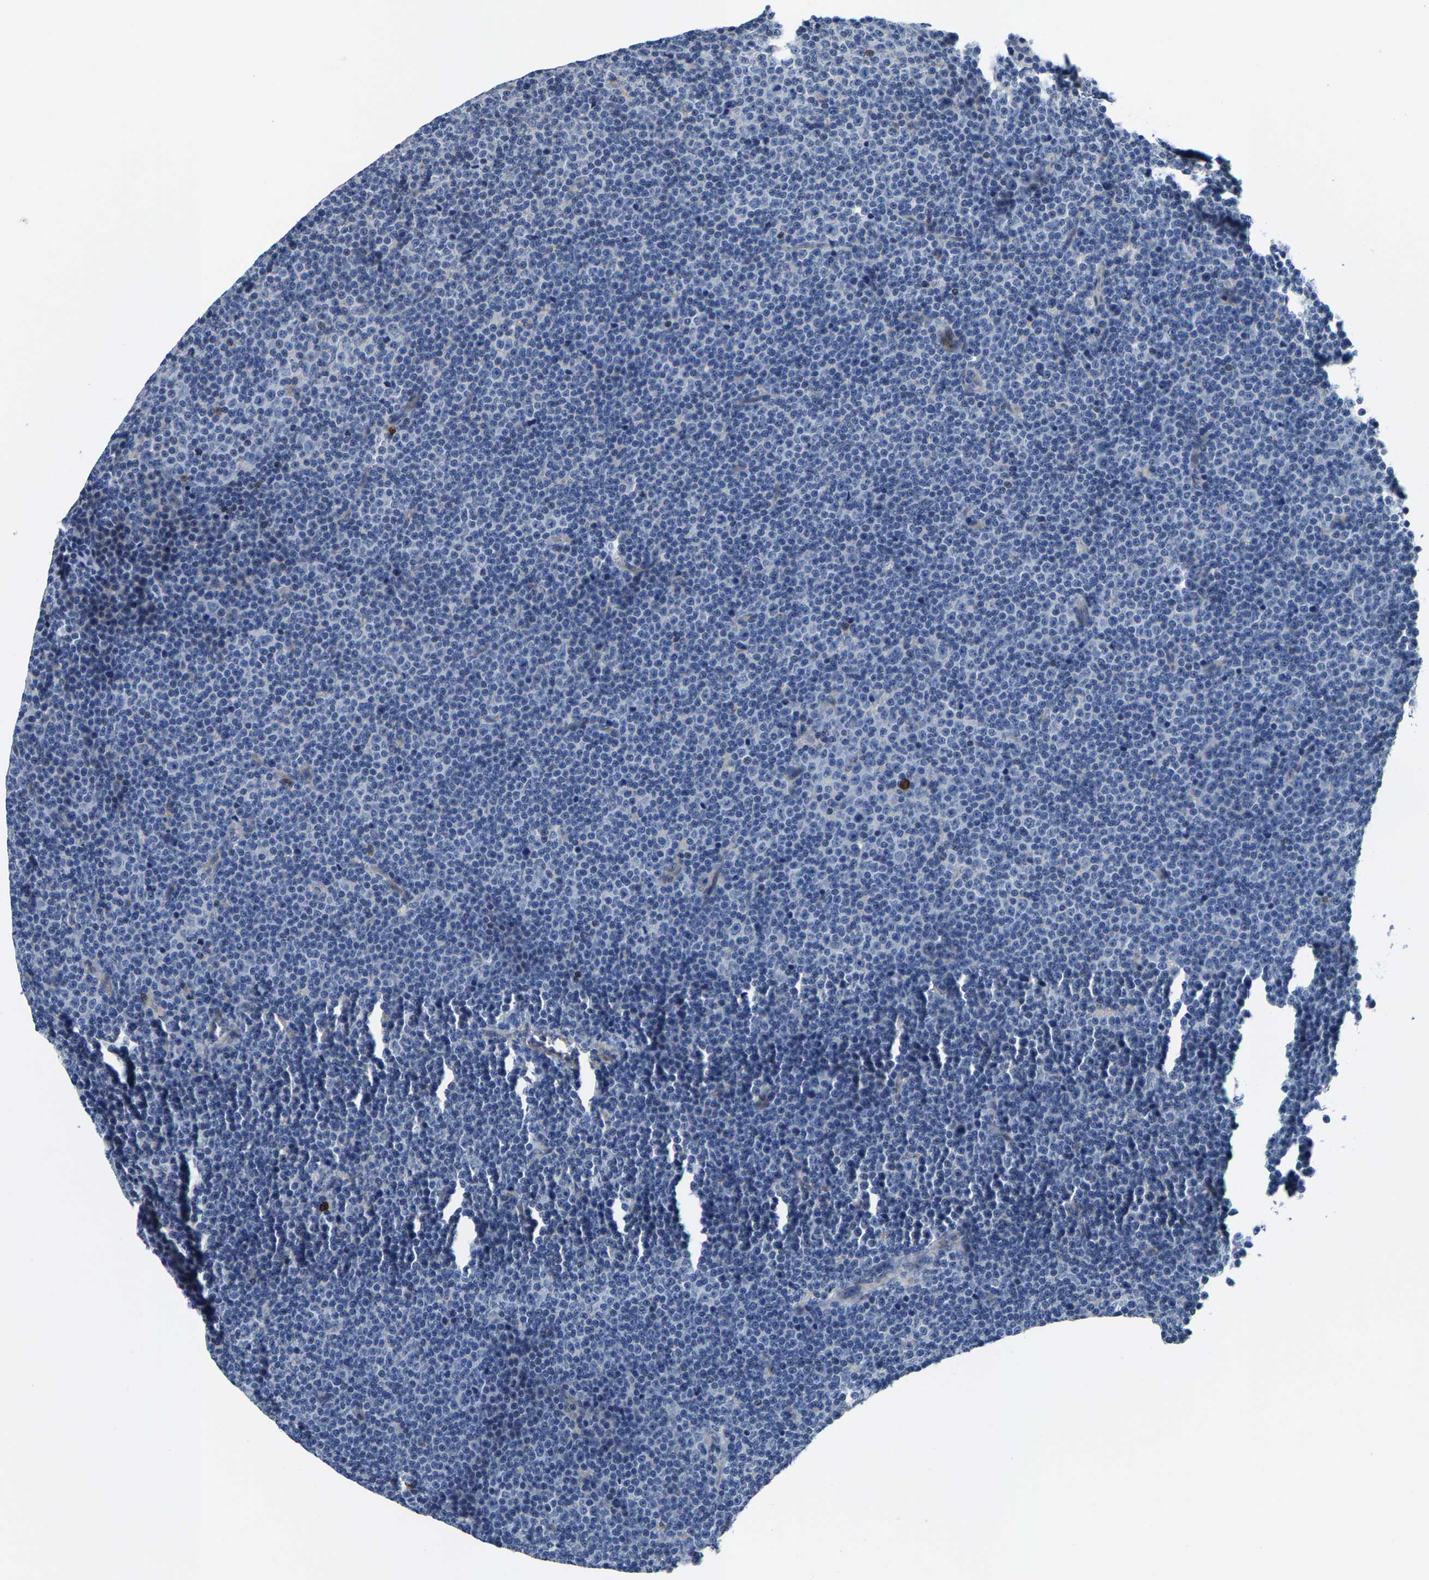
{"staining": {"intensity": "negative", "quantity": "none", "location": "none"}, "tissue": "lymphoma", "cell_type": "Tumor cells", "image_type": "cancer", "snomed": [{"axis": "morphology", "description": "Malignant lymphoma, non-Hodgkin's type, Low grade"}, {"axis": "topography", "description": "Lymph node"}], "caption": "IHC micrograph of neoplastic tissue: malignant lymphoma, non-Hodgkin's type (low-grade) stained with DAB (3,3'-diaminobenzidine) exhibits no significant protein expression in tumor cells.", "gene": "AGBL3", "patient": {"sex": "female", "age": 67}}